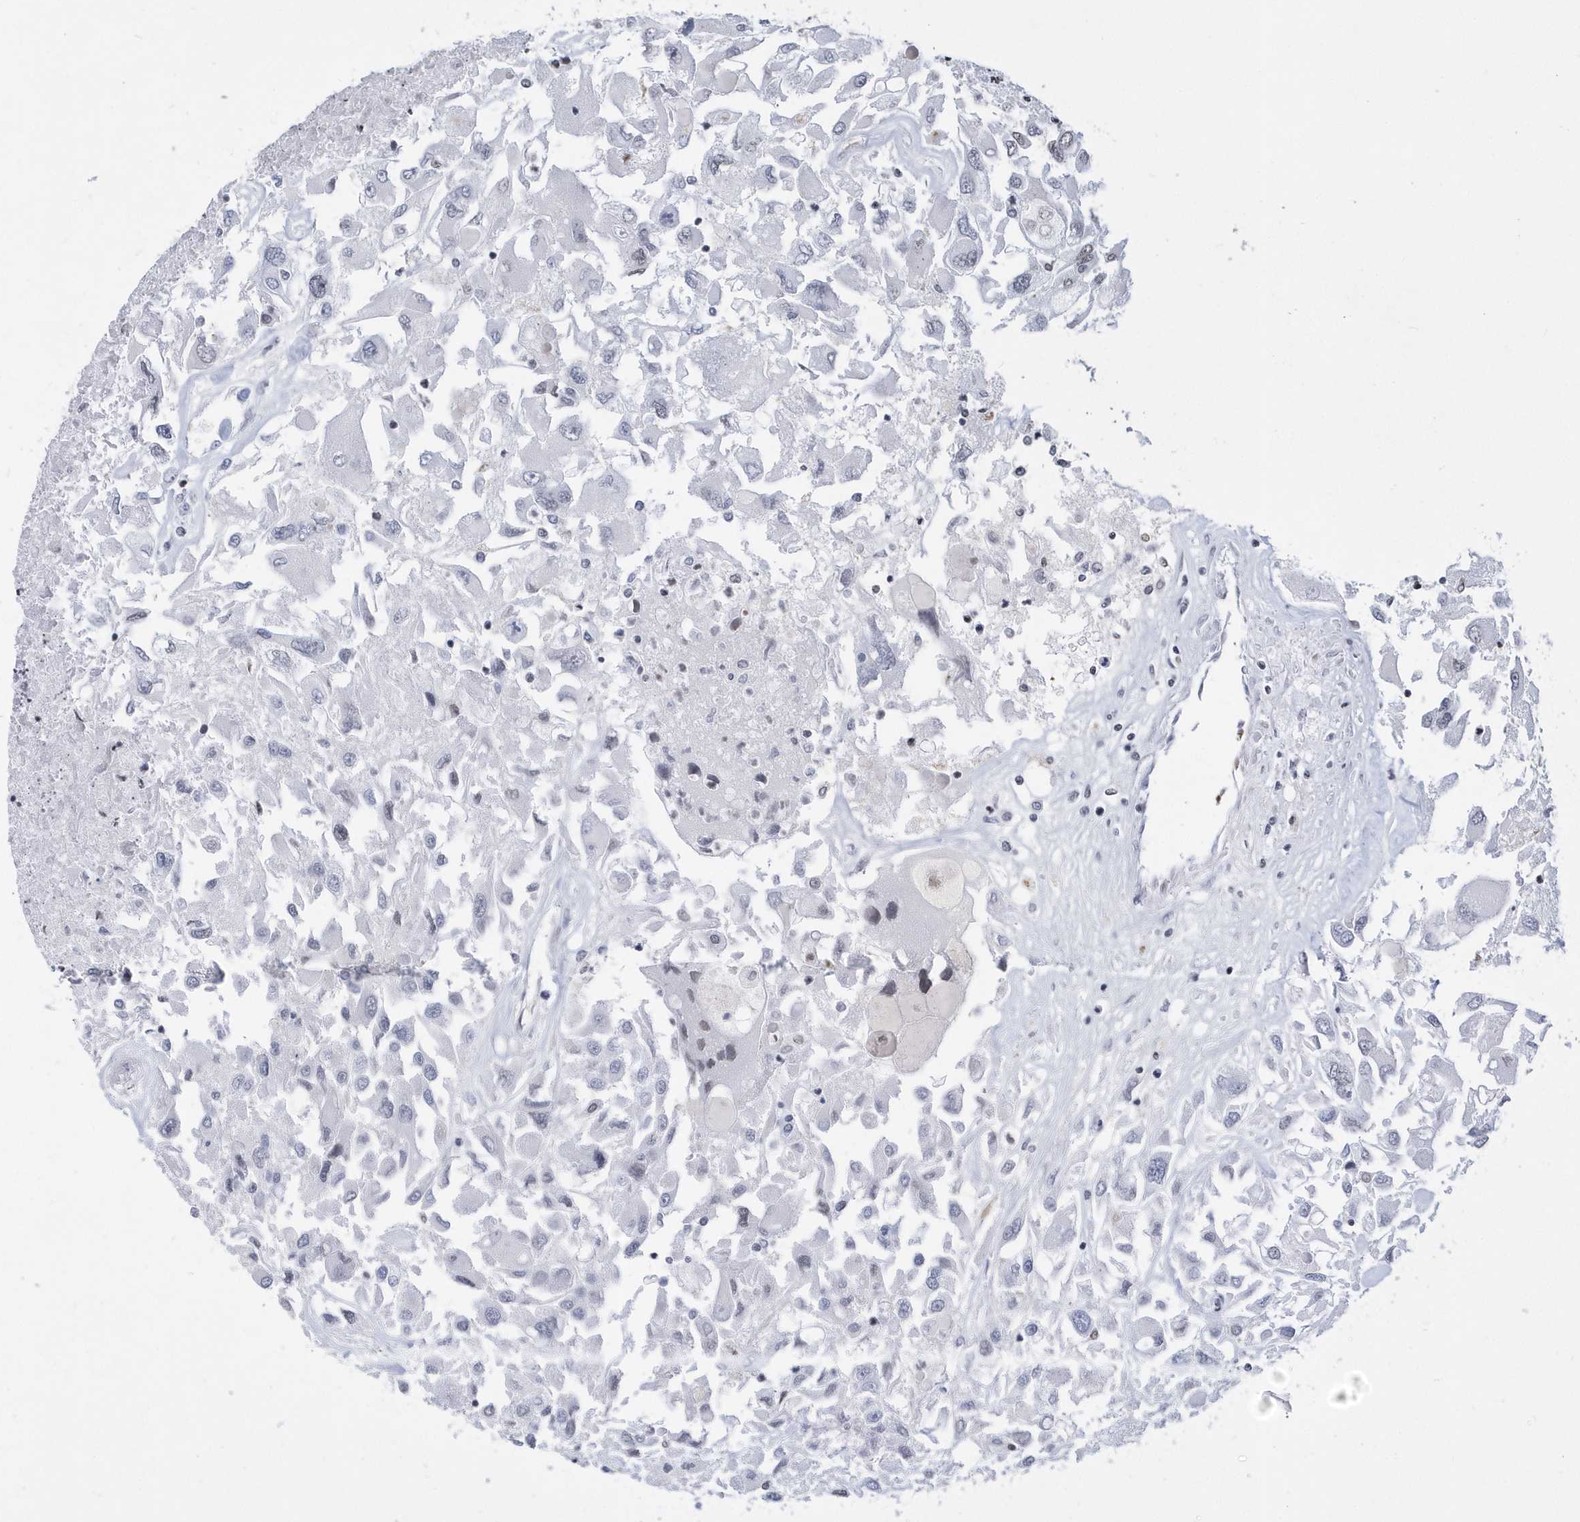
{"staining": {"intensity": "negative", "quantity": "none", "location": "none"}, "tissue": "renal cancer", "cell_type": "Tumor cells", "image_type": "cancer", "snomed": [{"axis": "morphology", "description": "Adenocarcinoma, NOS"}, {"axis": "topography", "description": "Kidney"}], "caption": "Immunohistochemical staining of adenocarcinoma (renal) displays no significant expression in tumor cells. The staining is performed using DAB brown chromogen with nuclei counter-stained in using hematoxylin.", "gene": "VWA5B2", "patient": {"sex": "female", "age": 52}}